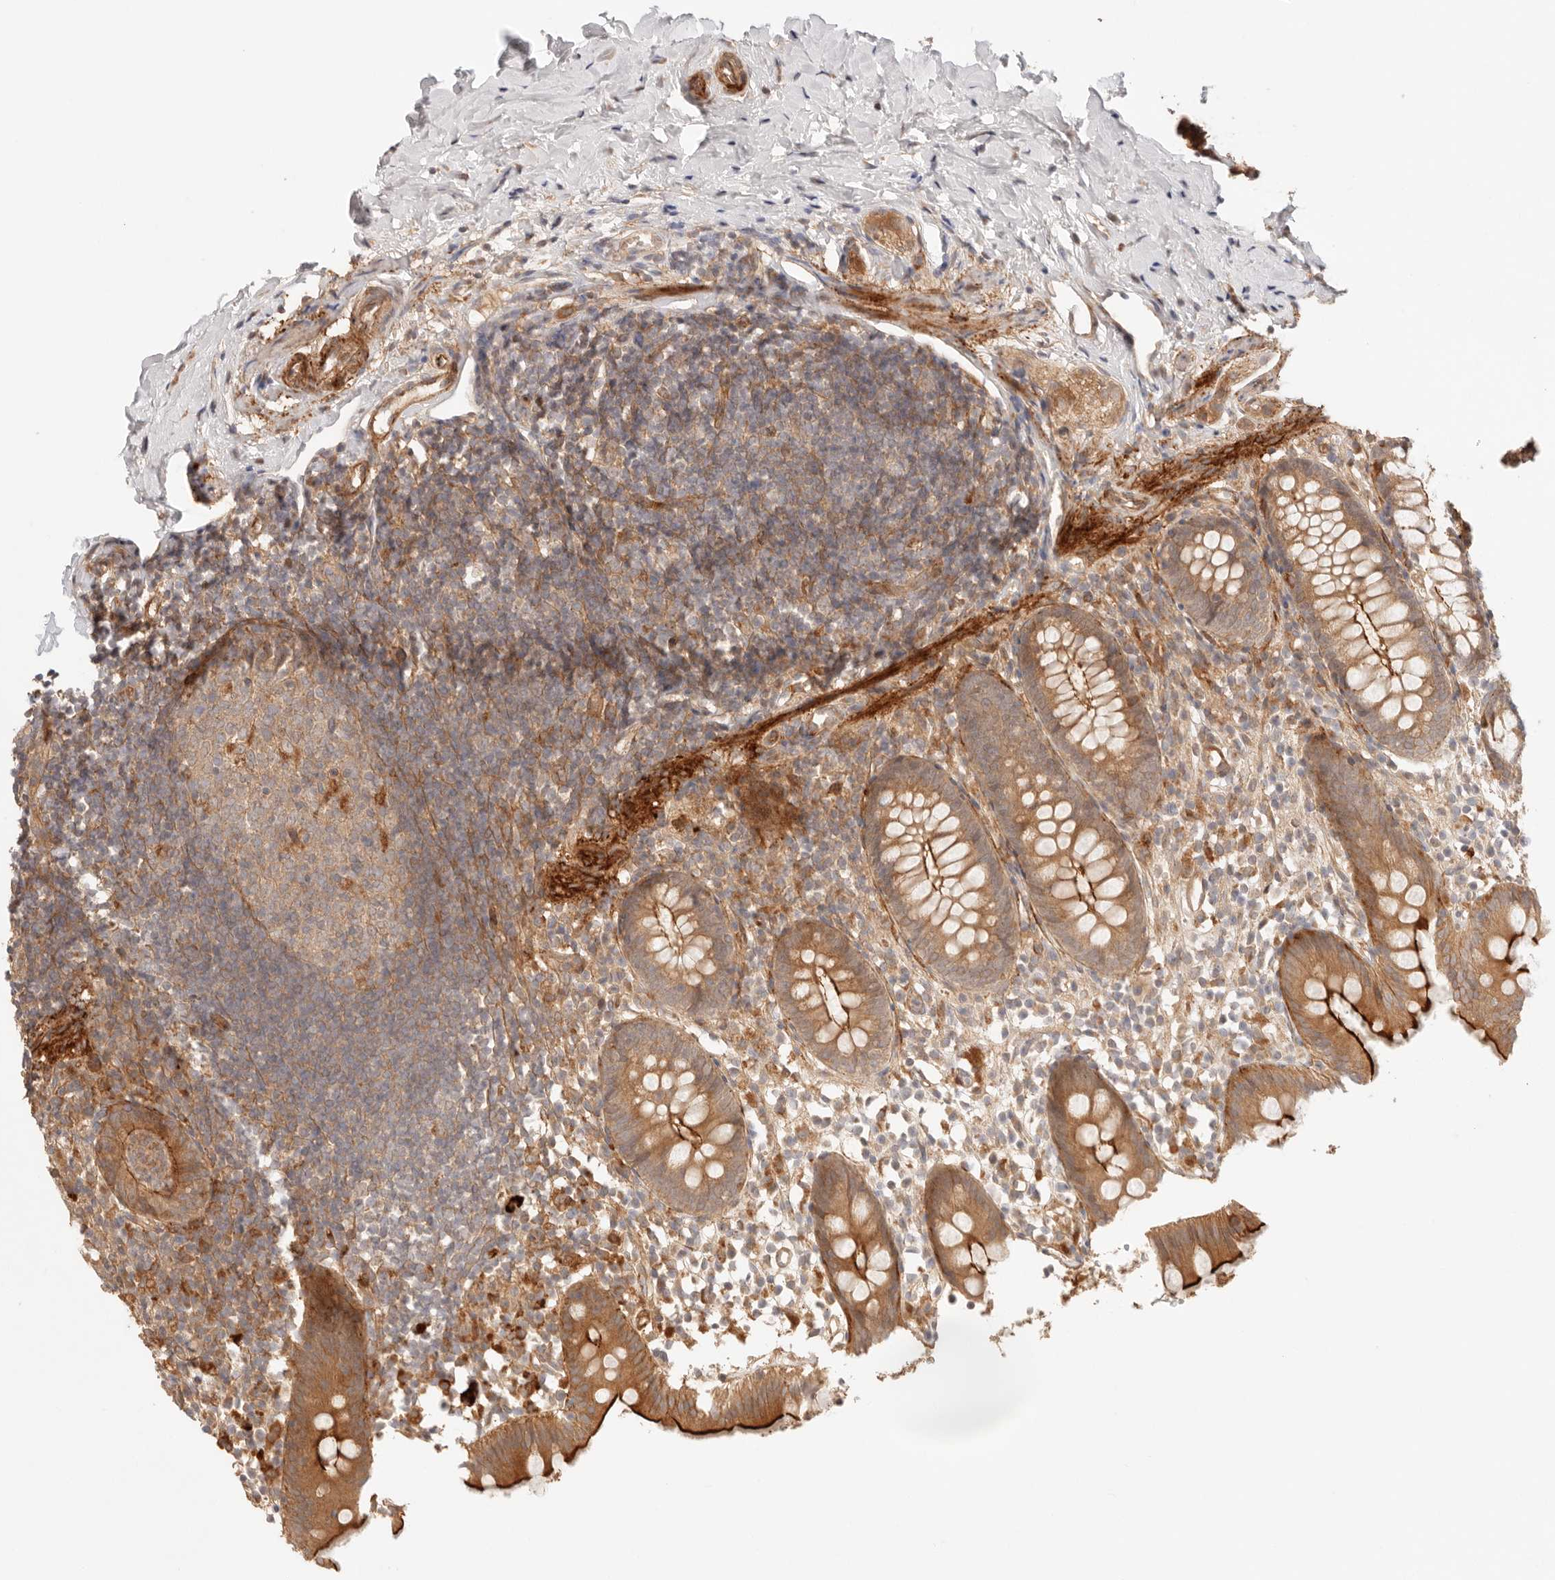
{"staining": {"intensity": "strong", "quantity": ">75%", "location": "cytoplasmic/membranous"}, "tissue": "appendix", "cell_type": "Glandular cells", "image_type": "normal", "snomed": [{"axis": "morphology", "description": "Normal tissue, NOS"}, {"axis": "topography", "description": "Appendix"}], "caption": "Appendix stained with a brown dye demonstrates strong cytoplasmic/membranous positive expression in about >75% of glandular cells.", "gene": "IL1R2", "patient": {"sex": "female", "age": 20}}